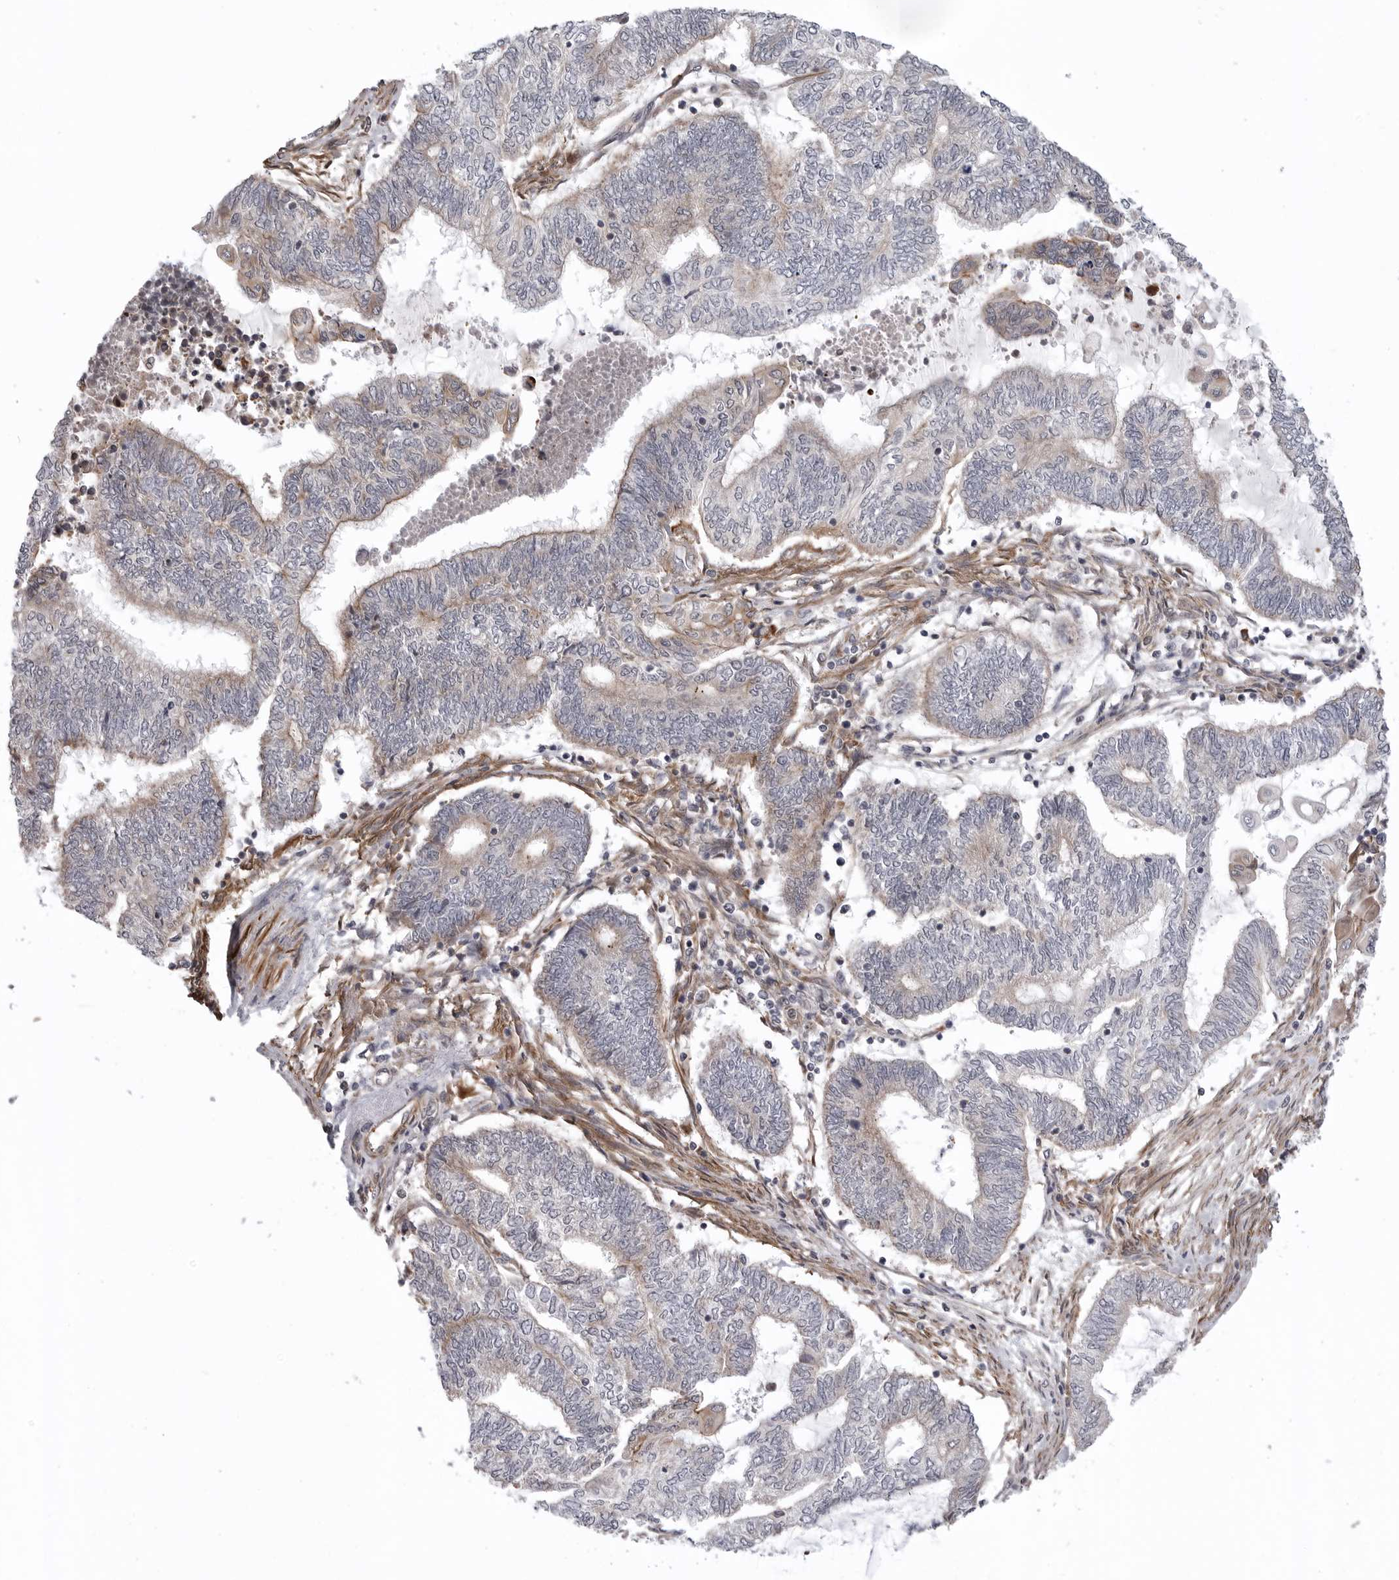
{"staining": {"intensity": "weak", "quantity": "25%-75%", "location": "cytoplasmic/membranous"}, "tissue": "endometrial cancer", "cell_type": "Tumor cells", "image_type": "cancer", "snomed": [{"axis": "morphology", "description": "Adenocarcinoma, NOS"}, {"axis": "topography", "description": "Uterus"}, {"axis": "topography", "description": "Endometrium"}], "caption": "This is an image of IHC staining of endometrial cancer, which shows weak staining in the cytoplasmic/membranous of tumor cells.", "gene": "SCP2", "patient": {"sex": "female", "age": 70}}